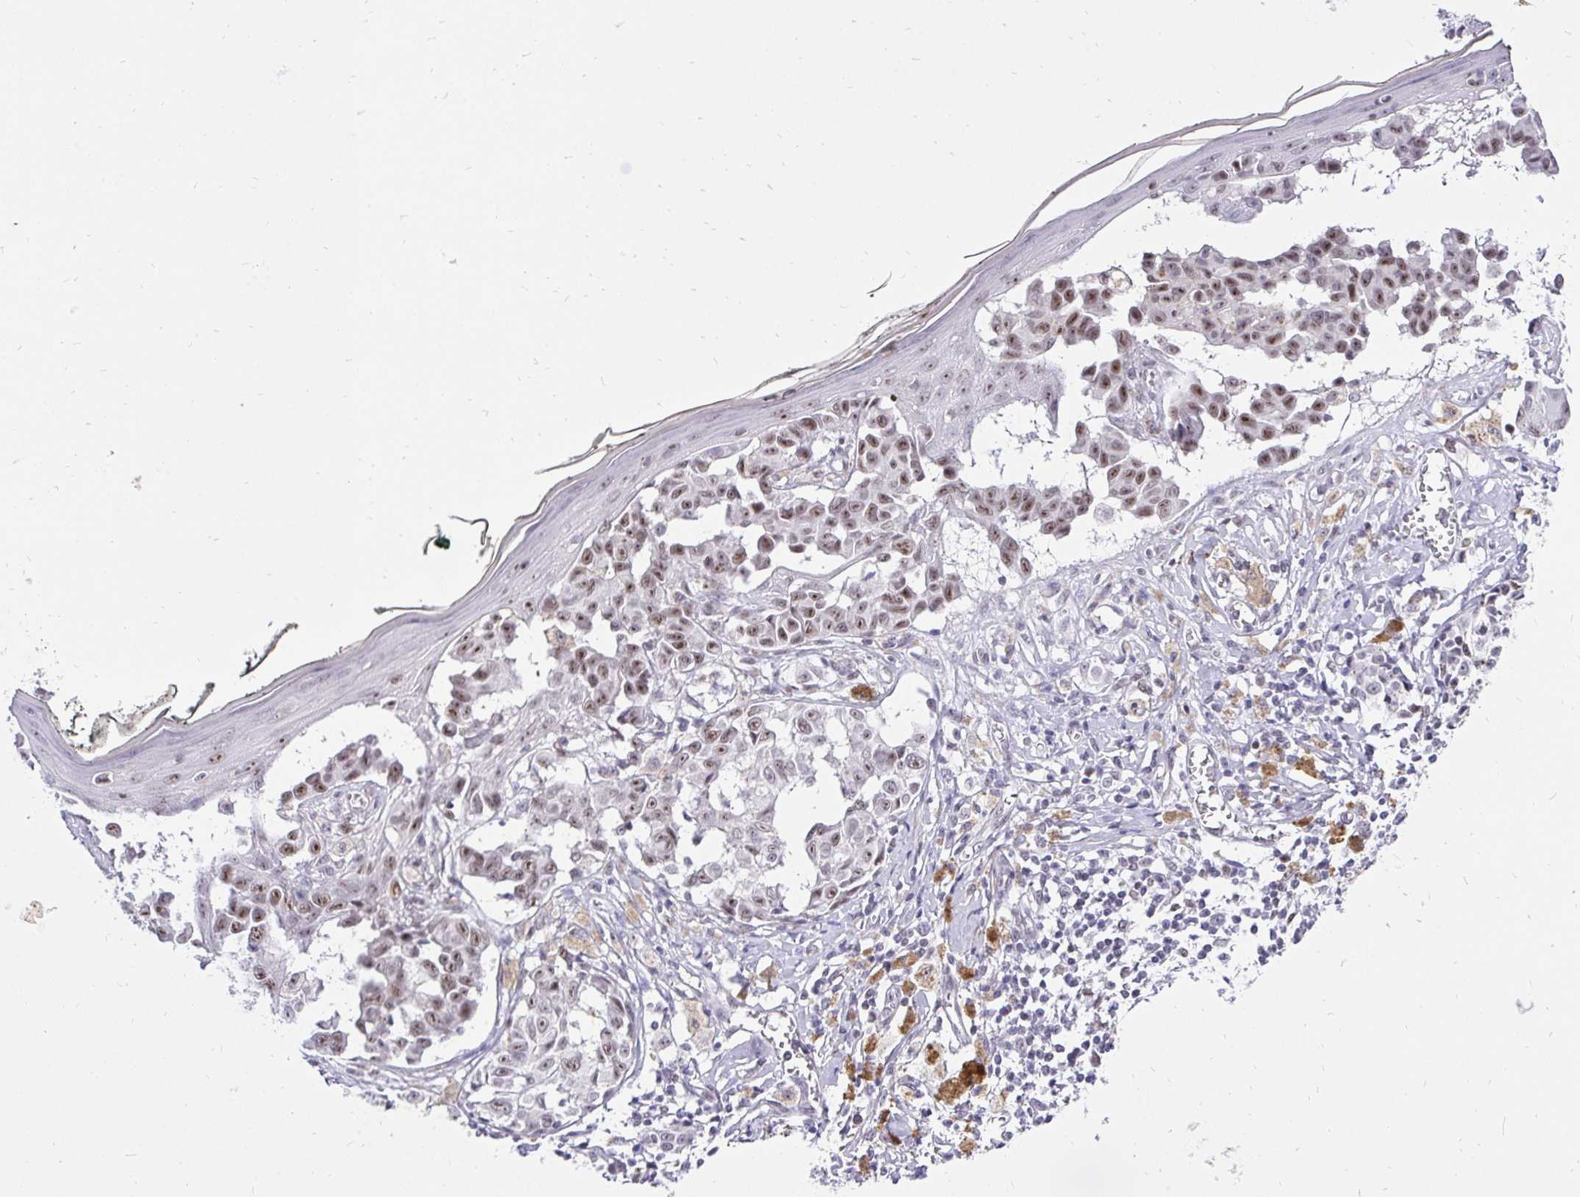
{"staining": {"intensity": "weak", "quantity": "25%-75%", "location": "nuclear"}, "tissue": "melanoma", "cell_type": "Tumor cells", "image_type": "cancer", "snomed": [{"axis": "morphology", "description": "Malignant melanoma, NOS"}, {"axis": "topography", "description": "Skin"}], "caption": "Tumor cells display low levels of weak nuclear positivity in about 25%-75% of cells in melanoma.", "gene": "ZNF860", "patient": {"sex": "female", "age": 43}}